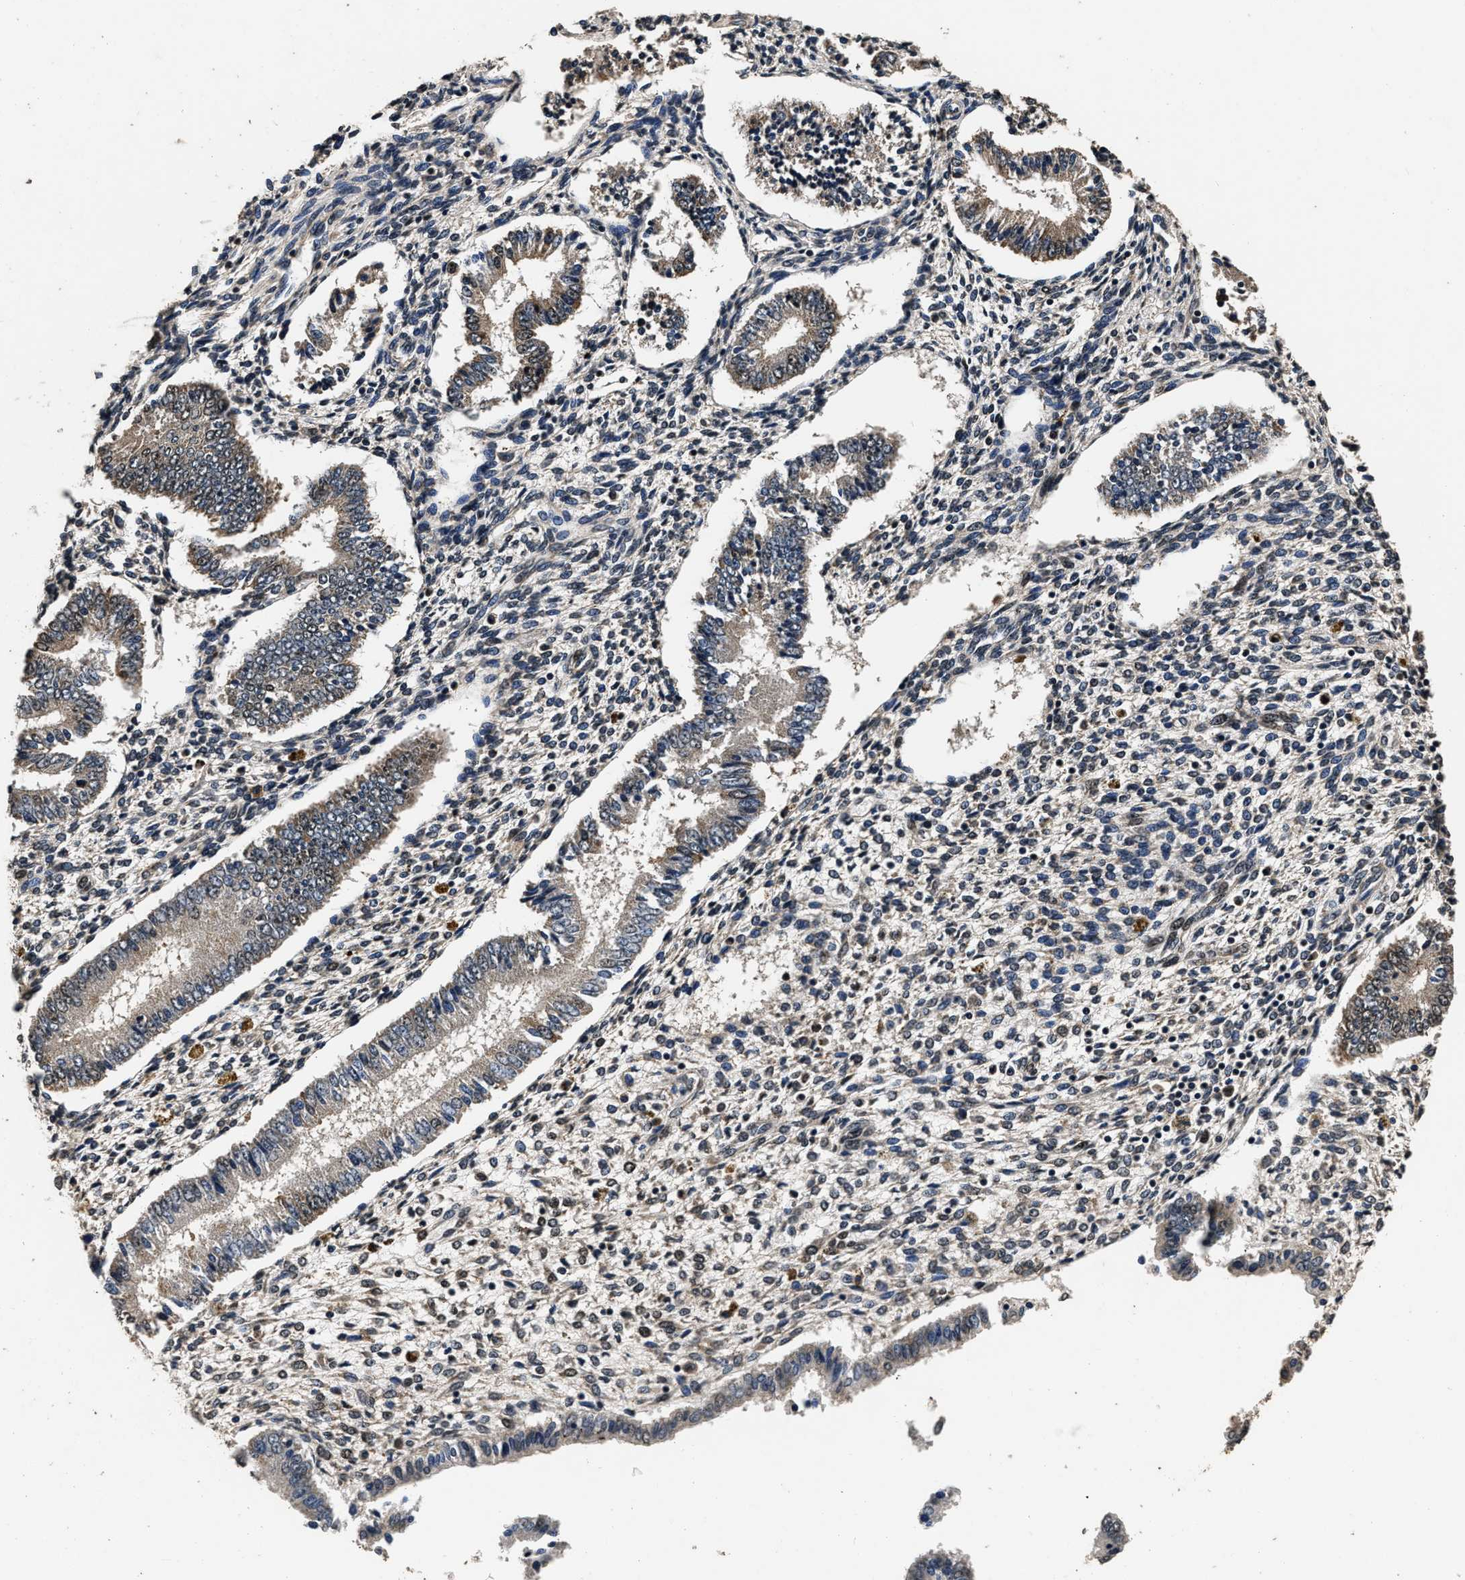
{"staining": {"intensity": "weak", "quantity": "25%-75%", "location": "nuclear"}, "tissue": "endometrium", "cell_type": "Cells in endometrial stroma", "image_type": "normal", "snomed": [{"axis": "morphology", "description": "Normal tissue, NOS"}, {"axis": "topography", "description": "Endometrium"}], "caption": "This micrograph reveals normal endometrium stained with immunohistochemistry (IHC) to label a protein in brown. The nuclear of cells in endometrial stroma show weak positivity for the protein. Nuclei are counter-stained blue.", "gene": "CSTF1", "patient": {"sex": "female", "age": 42}}